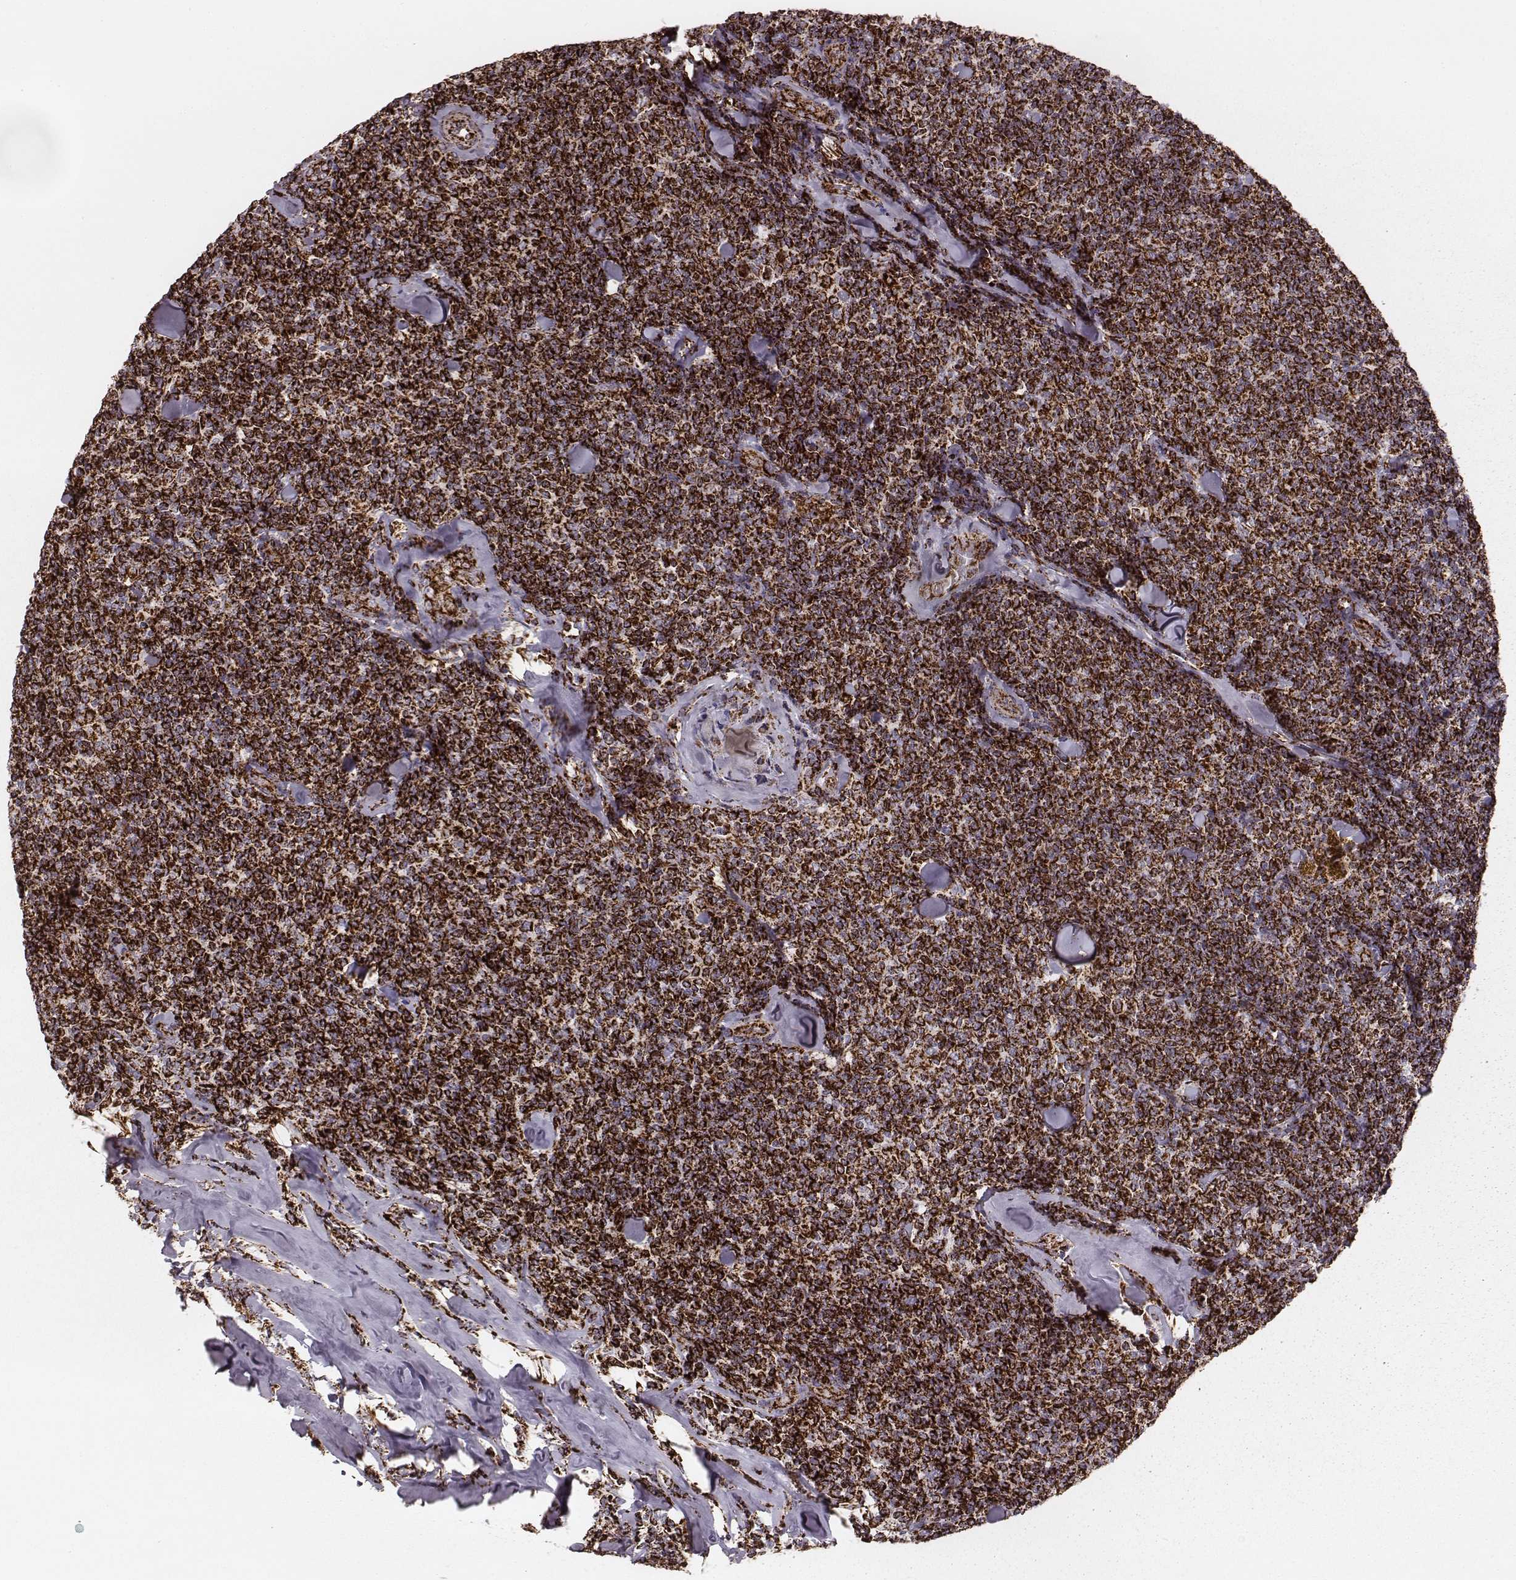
{"staining": {"intensity": "strong", "quantity": ">75%", "location": "cytoplasmic/membranous"}, "tissue": "lymphoma", "cell_type": "Tumor cells", "image_type": "cancer", "snomed": [{"axis": "morphology", "description": "Malignant lymphoma, non-Hodgkin's type, Low grade"}, {"axis": "topography", "description": "Lymph node"}], "caption": "Malignant lymphoma, non-Hodgkin's type (low-grade) tissue reveals strong cytoplasmic/membranous positivity in approximately >75% of tumor cells (DAB (3,3'-diaminobenzidine) IHC, brown staining for protein, blue staining for nuclei).", "gene": "TUFM", "patient": {"sex": "female", "age": 56}}